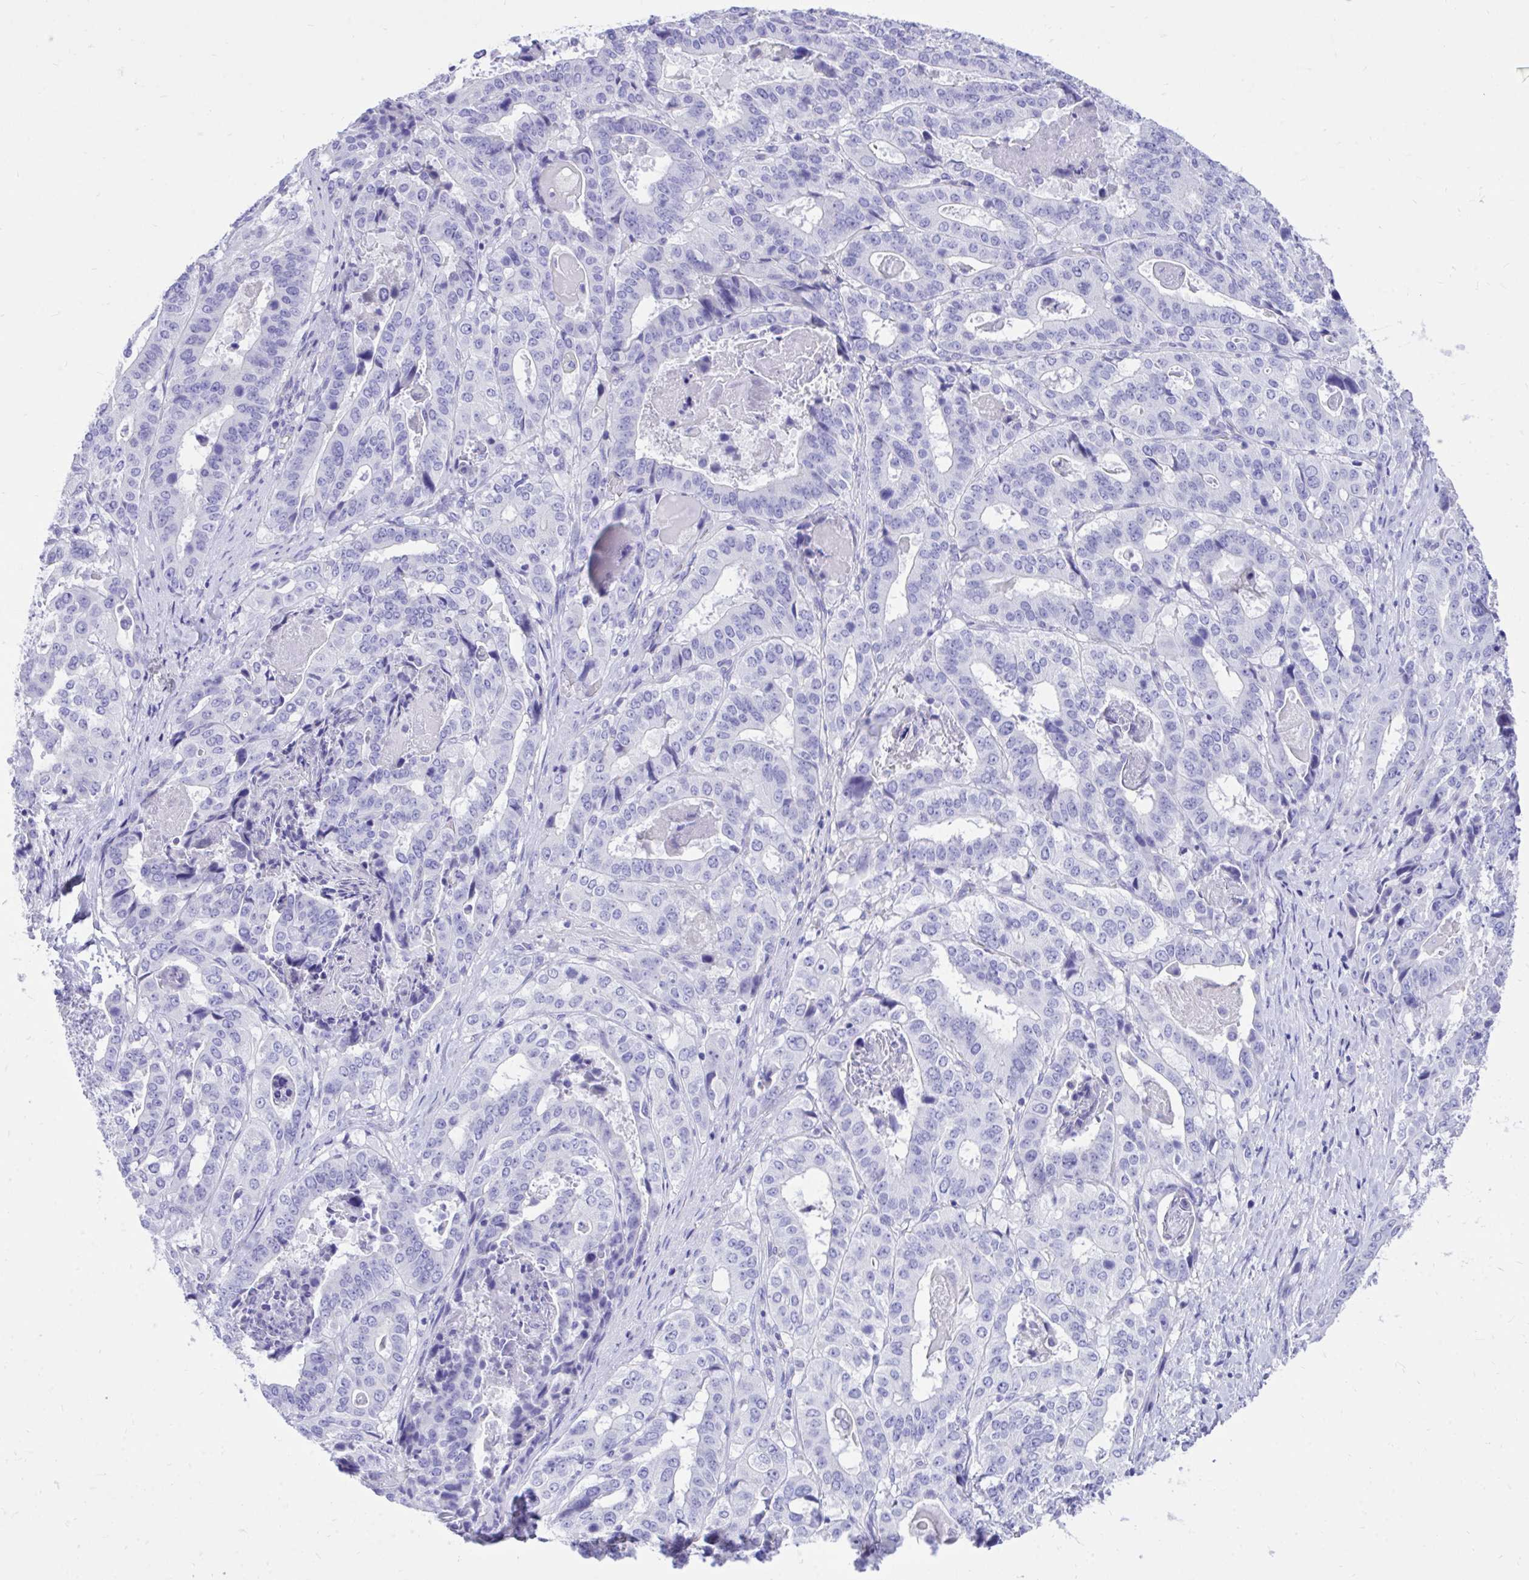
{"staining": {"intensity": "negative", "quantity": "none", "location": "none"}, "tissue": "stomach cancer", "cell_type": "Tumor cells", "image_type": "cancer", "snomed": [{"axis": "morphology", "description": "Adenocarcinoma, NOS"}, {"axis": "topography", "description": "Stomach"}], "caption": "IHC histopathology image of neoplastic tissue: human stomach cancer (adenocarcinoma) stained with DAB exhibits no significant protein expression in tumor cells. (DAB (3,3'-diaminobenzidine) IHC with hematoxylin counter stain).", "gene": "MON1A", "patient": {"sex": "male", "age": 48}}